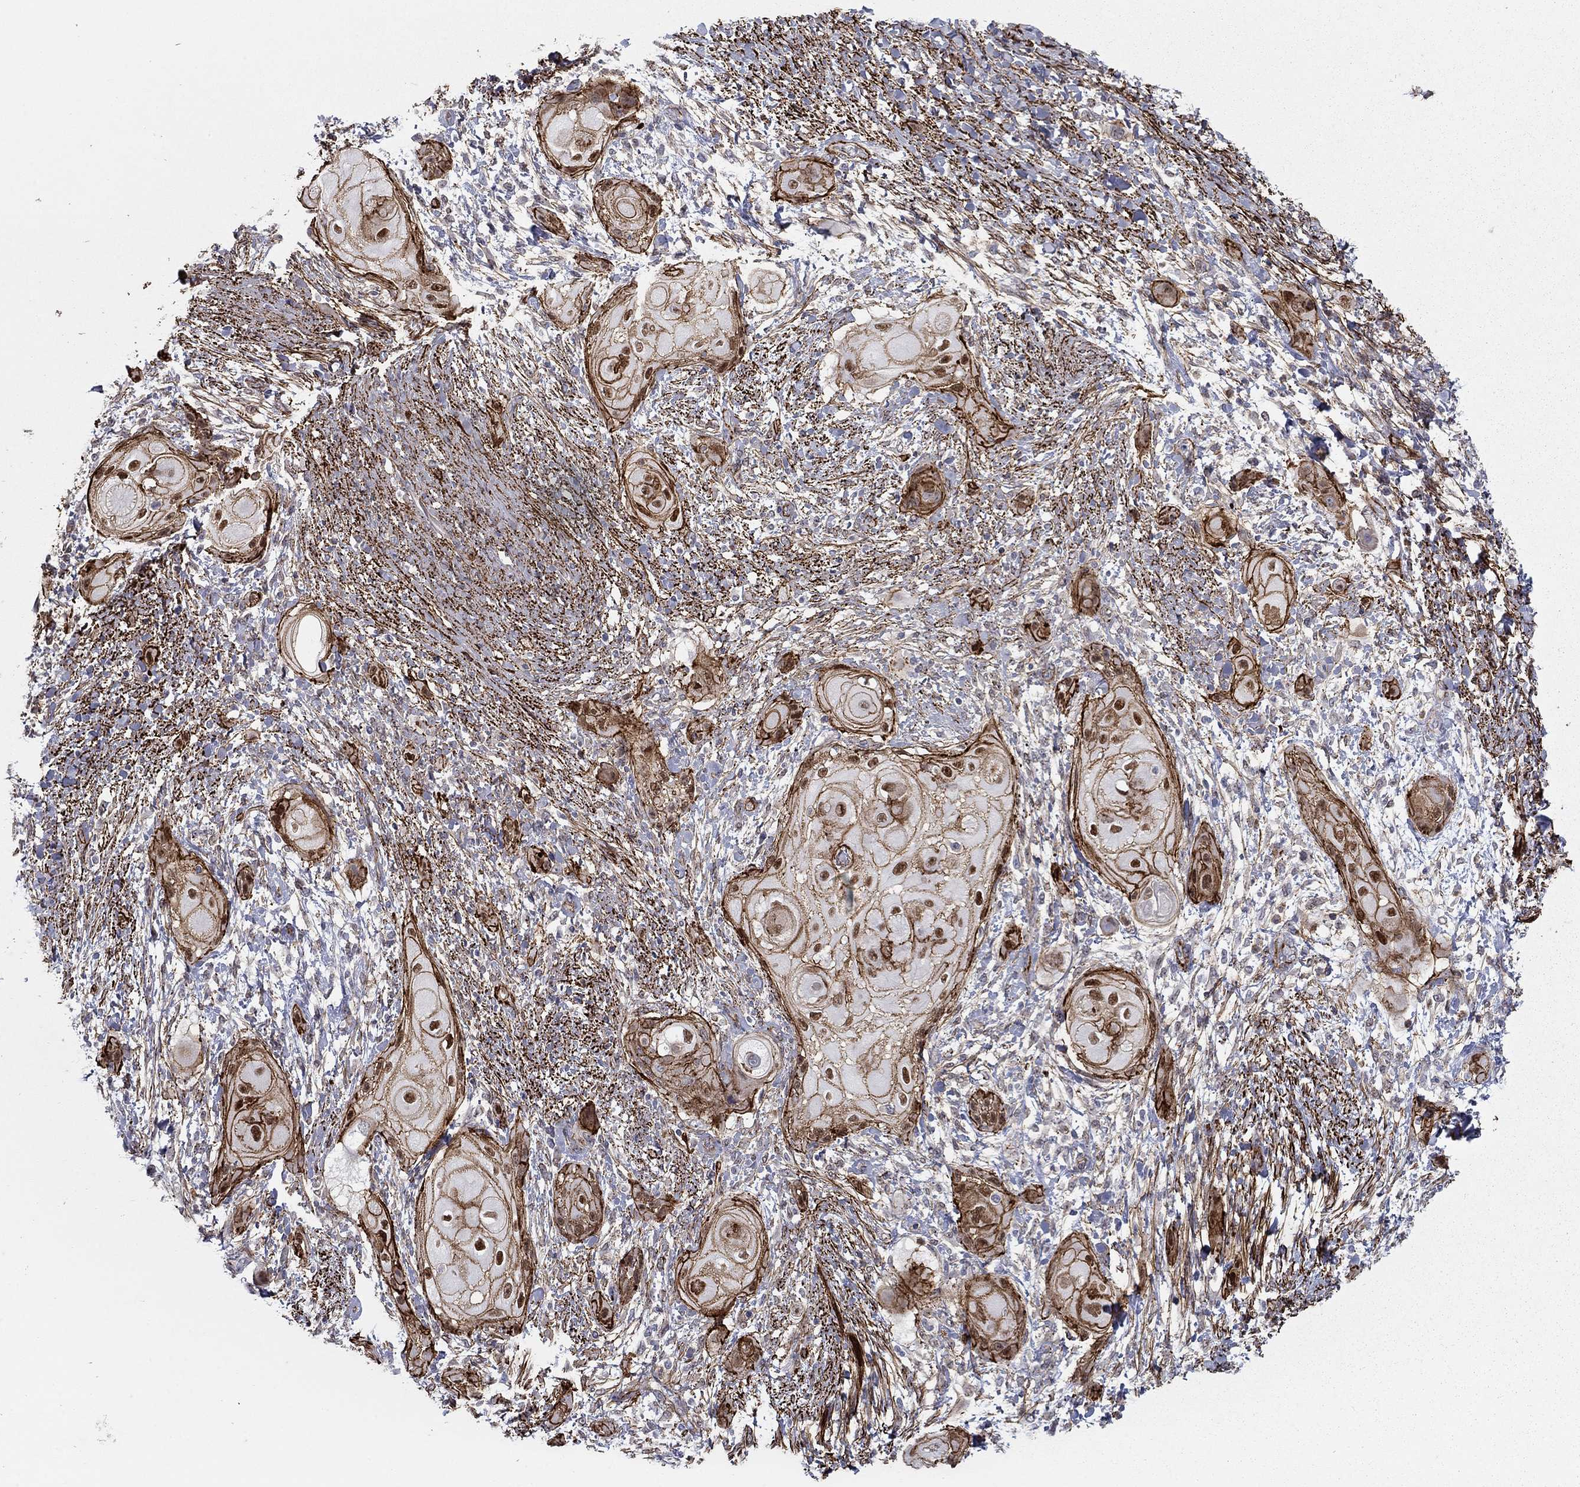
{"staining": {"intensity": "strong", "quantity": "25%-75%", "location": "cytoplasmic/membranous,nuclear"}, "tissue": "skin cancer", "cell_type": "Tumor cells", "image_type": "cancer", "snomed": [{"axis": "morphology", "description": "Squamous cell carcinoma, NOS"}, {"axis": "topography", "description": "Skin"}], "caption": "Immunohistochemical staining of human skin cancer (squamous cell carcinoma) reveals high levels of strong cytoplasmic/membranous and nuclear protein expression in about 25%-75% of tumor cells. (DAB = brown stain, brightfield microscopy at high magnification).", "gene": "KRBA1", "patient": {"sex": "male", "age": 62}}